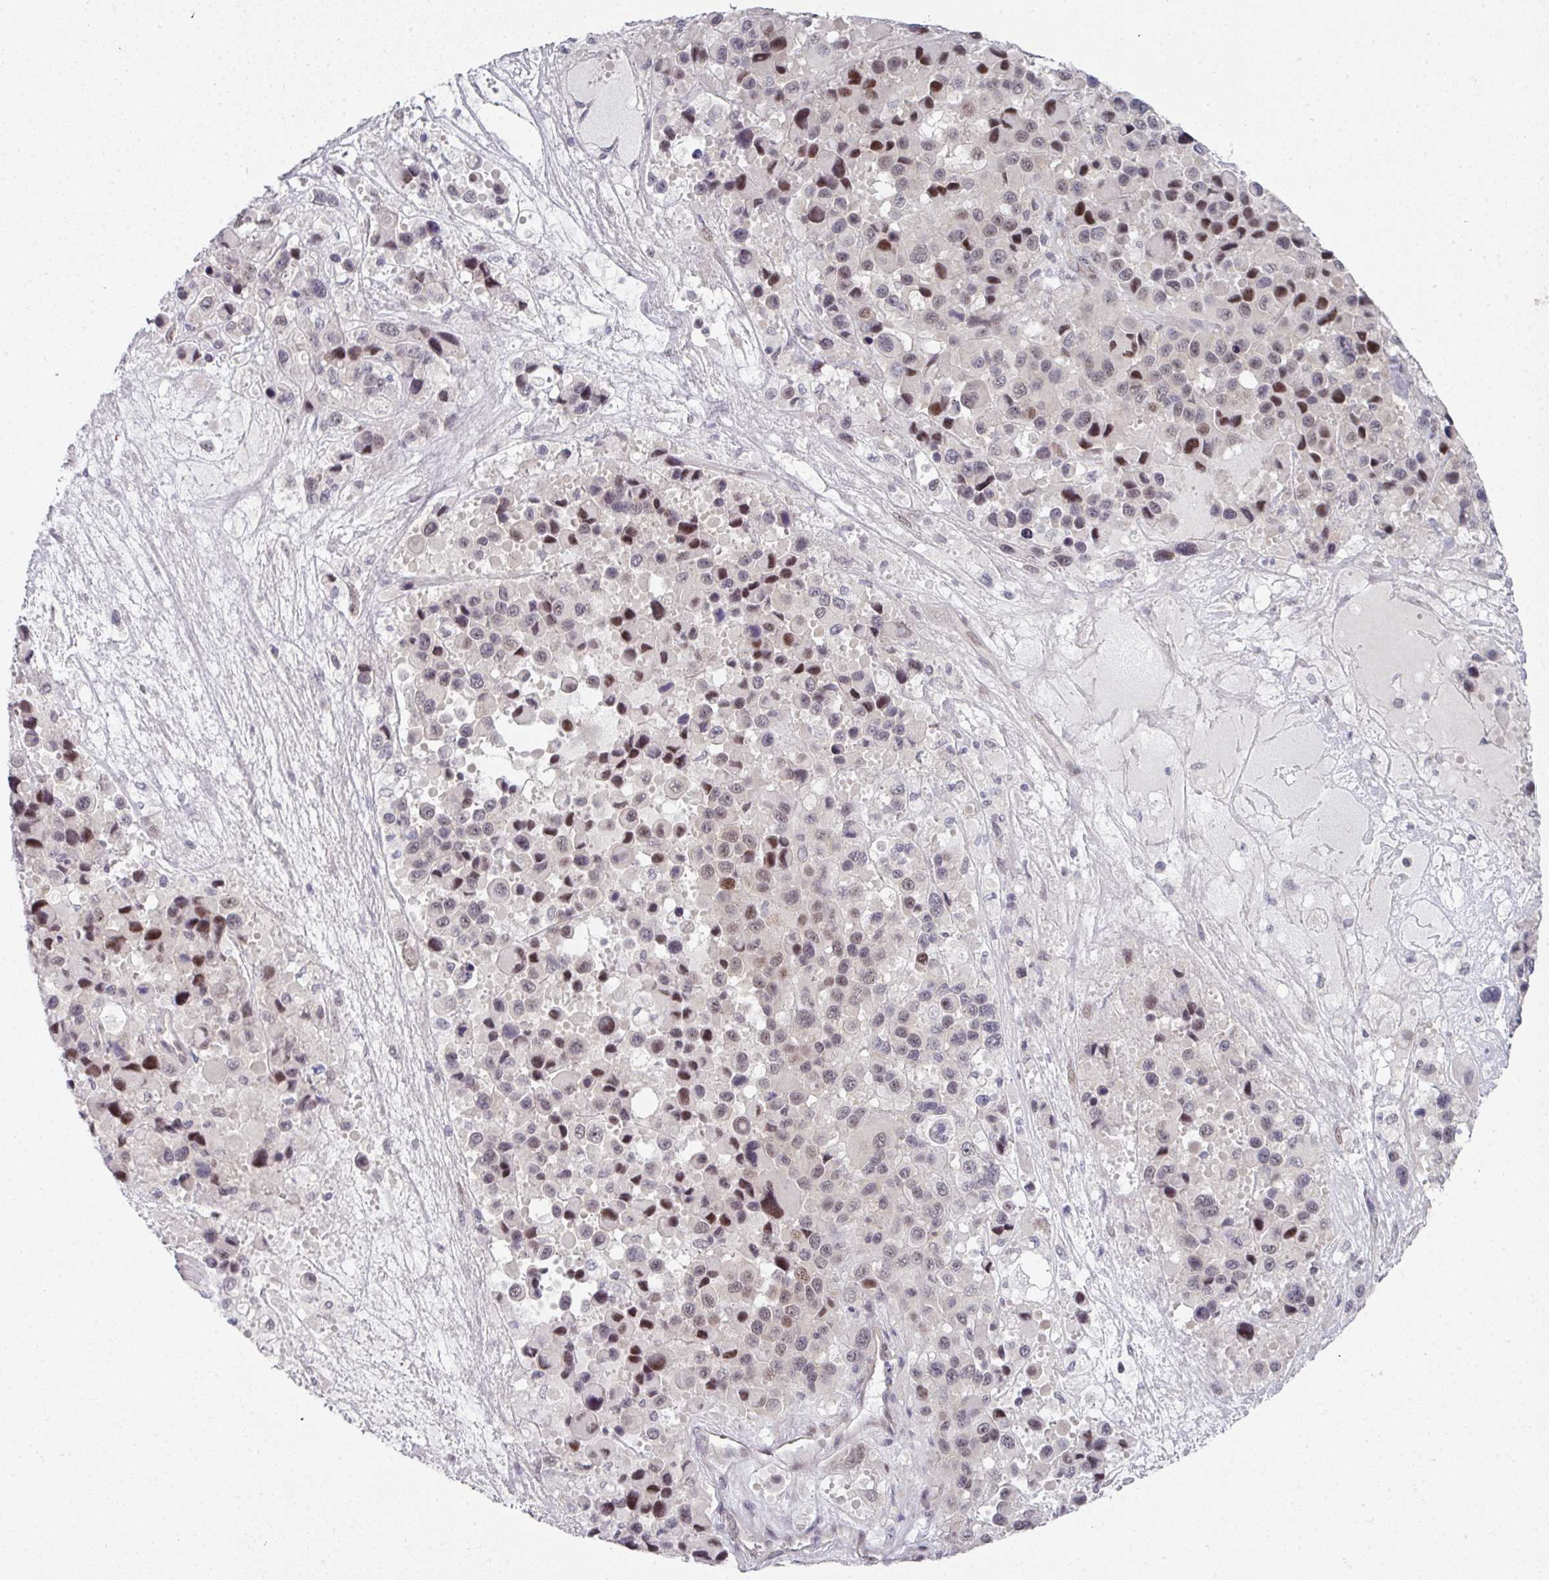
{"staining": {"intensity": "moderate", "quantity": "<25%", "location": "nuclear"}, "tissue": "melanoma", "cell_type": "Tumor cells", "image_type": "cancer", "snomed": [{"axis": "morphology", "description": "Malignant melanoma, Metastatic site"}, {"axis": "topography", "description": "Lymph node"}], "caption": "A brown stain labels moderate nuclear expression of a protein in malignant melanoma (metastatic site) tumor cells.", "gene": "TMCC1", "patient": {"sex": "female", "age": 65}}